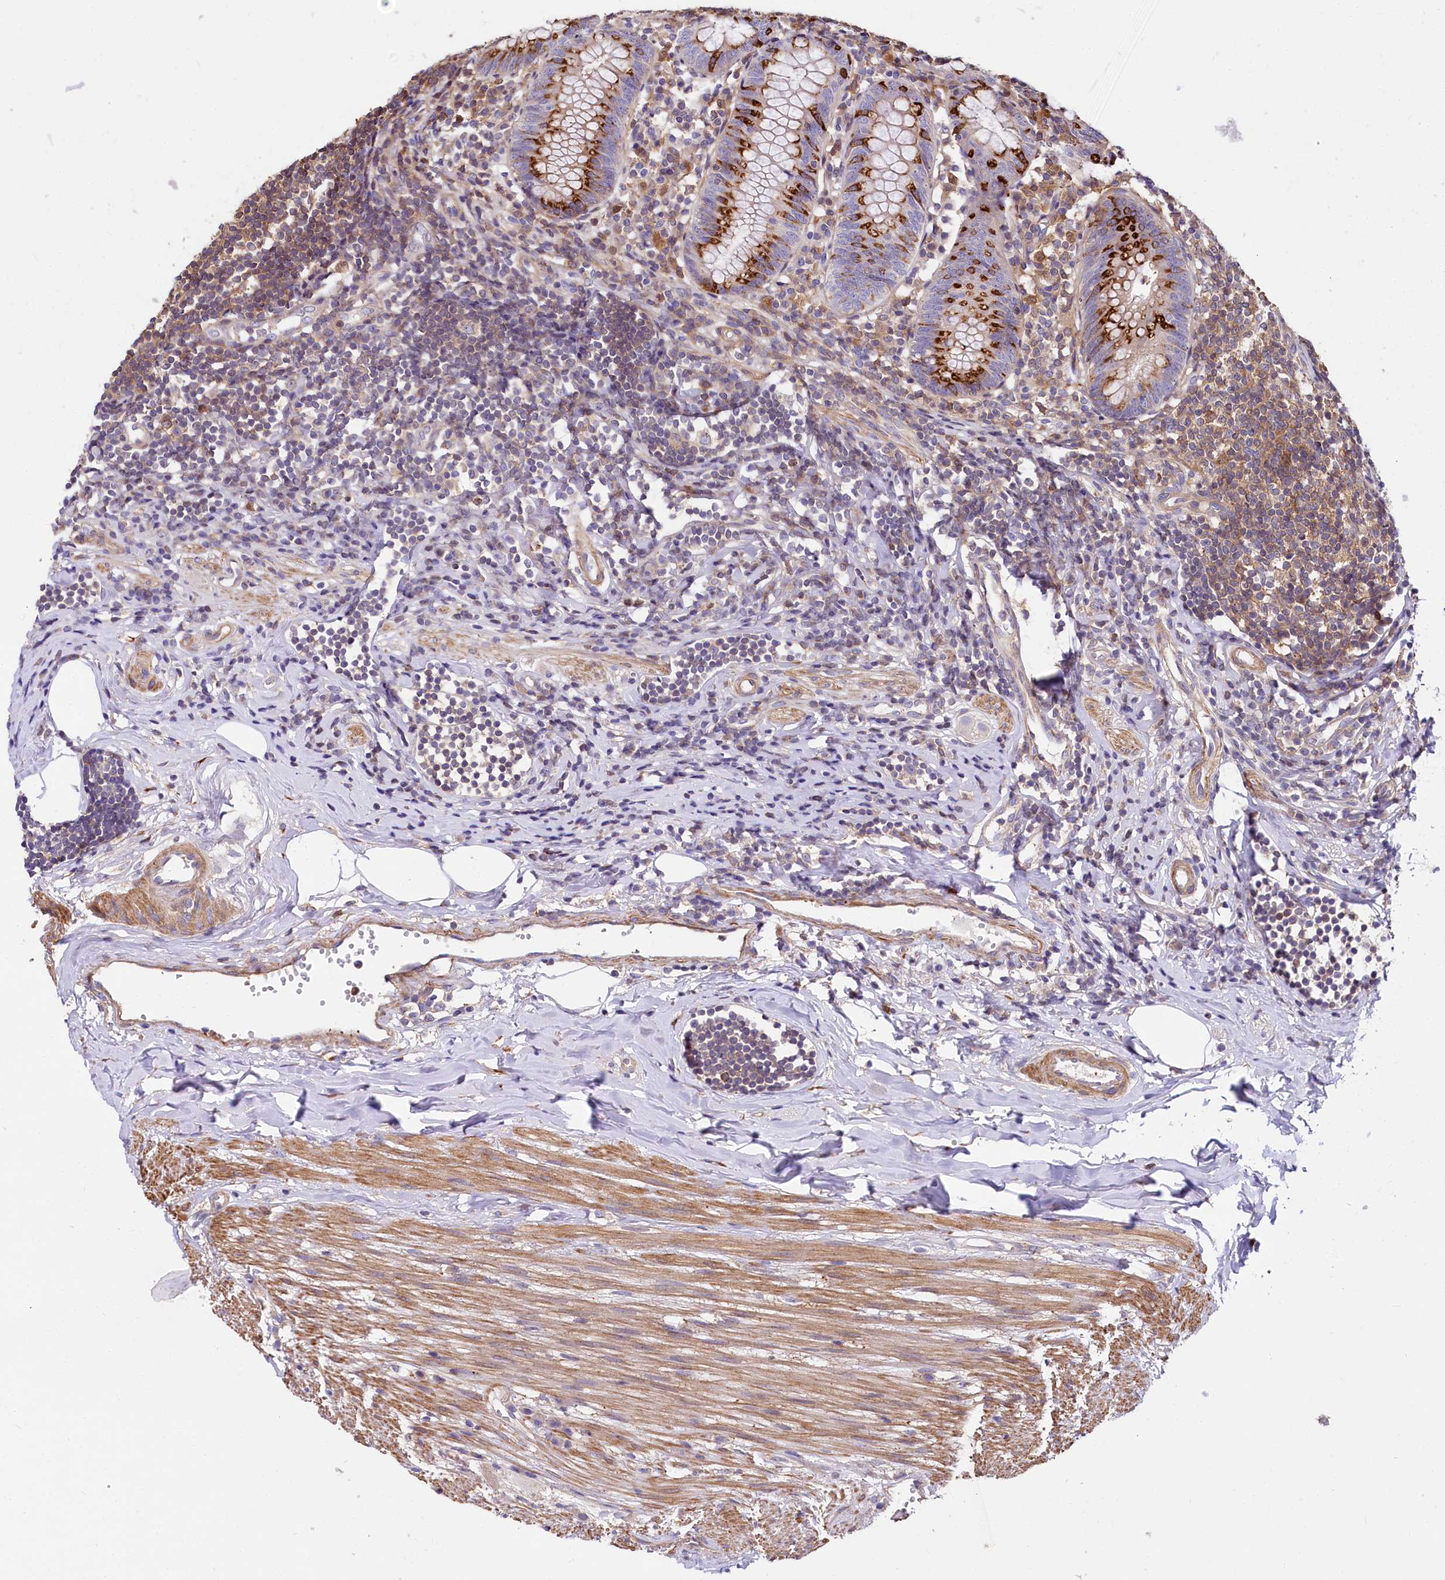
{"staining": {"intensity": "strong", "quantity": "<25%", "location": "cytoplasmic/membranous"}, "tissue": "appendix", "cell_type": "Glandular cells", "image_type": "normal", "snomed": [{"axis": "morphology", "description": "Normal tissue, NOS"}, {"axis": "topography", "description": "Appendix"}], "caption": "A micrograph of appendix stained for a protein shows strong cytoplasmic/membranous brown staining in glandular cells. (DAB IHC with brightfield microscopy, high magnification).", "gene": "FCHSD2", "patient": {"sex": "female", "age": 54}}